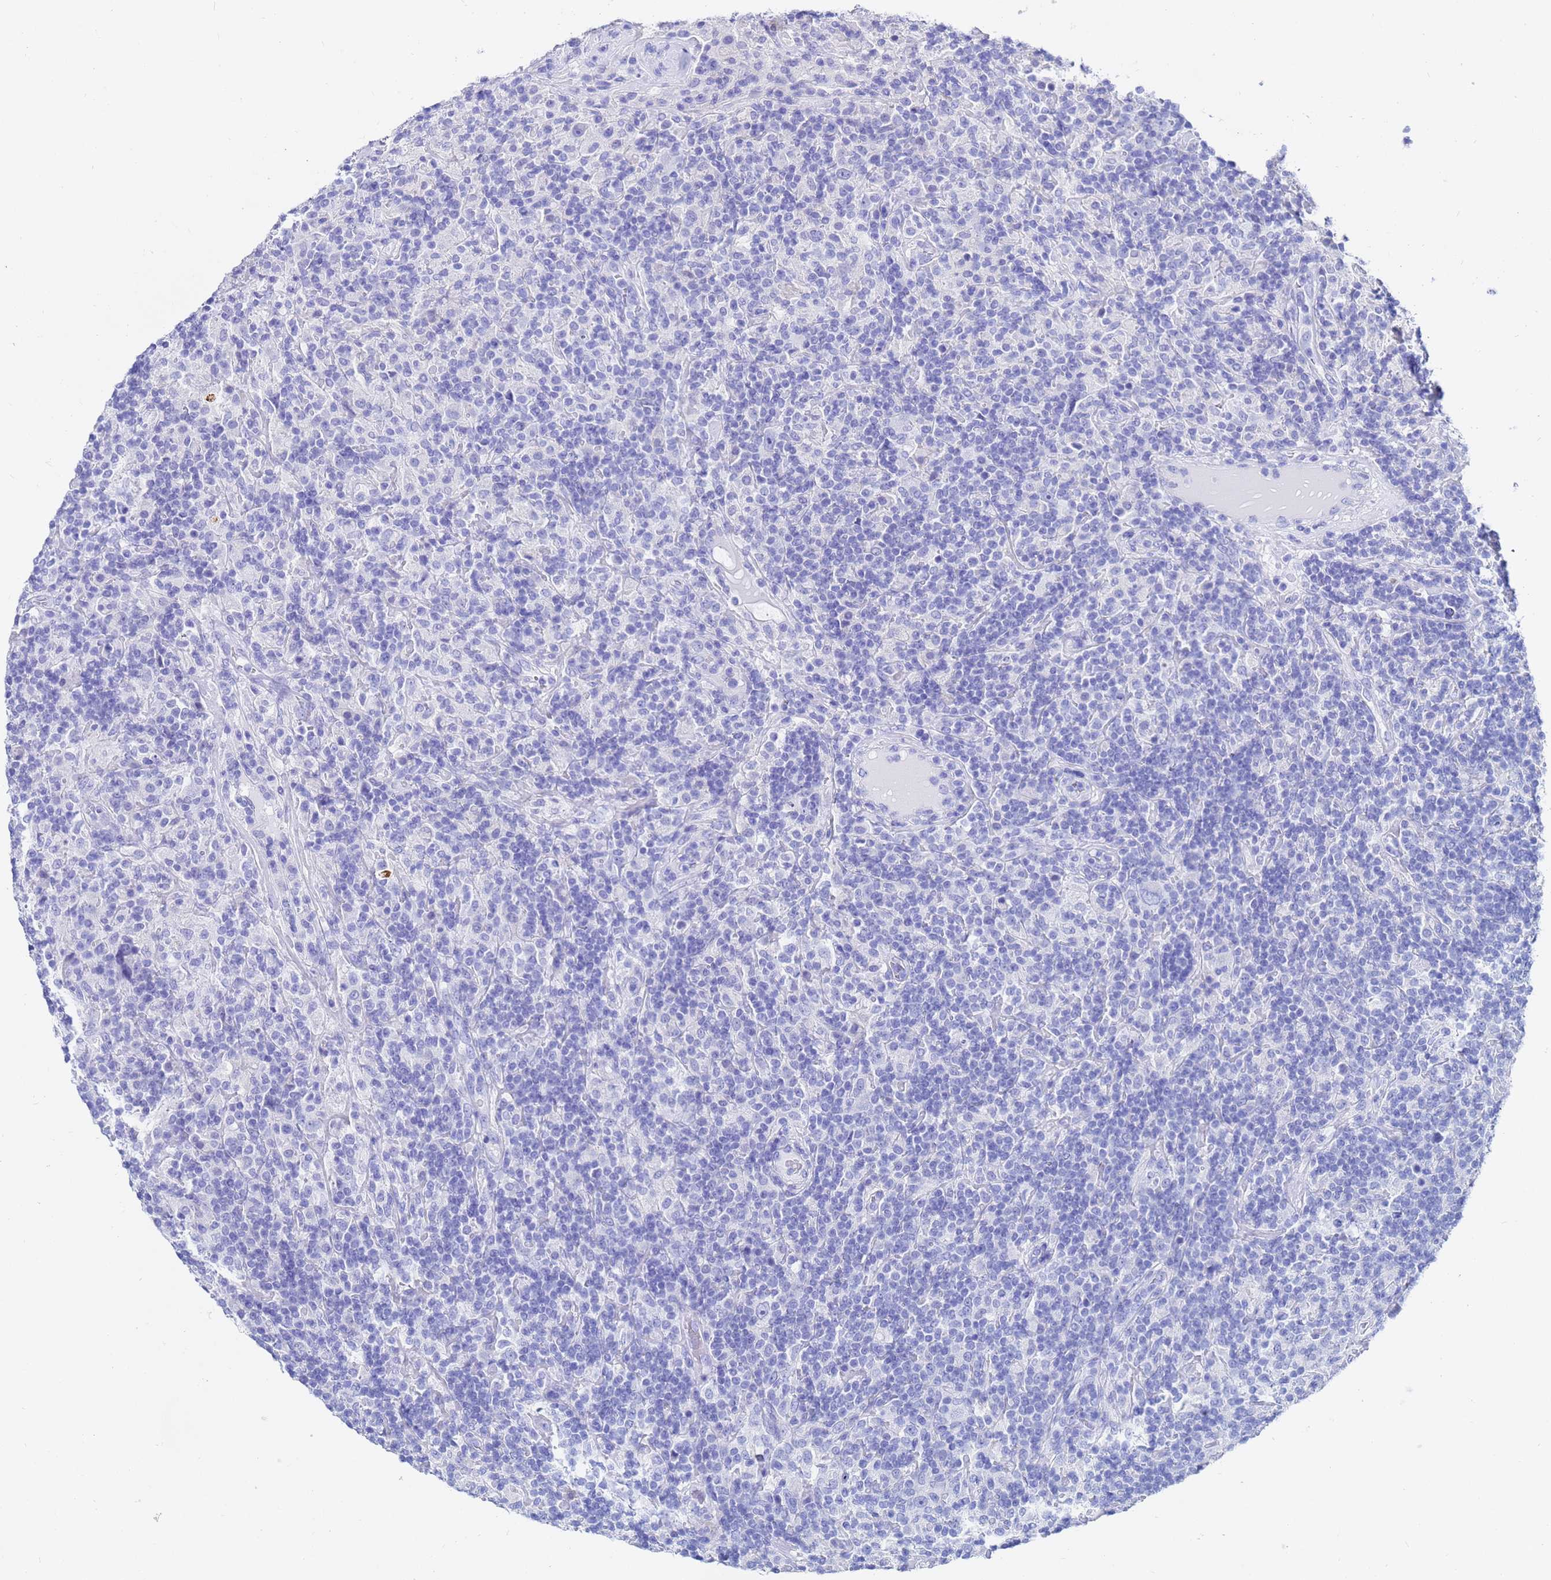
{"staining": {"intensity": "negative", "quantity": "none", "location": "none"}, "tissue": "lymphoma", "cell_type": "Tumor cells", "image_type": "cancer", "snomed": [{"axis": "morphology", "description": "Hodgkin's disease, NOS"}, {"axis": "topography", "description": "Lymph node"}], "caption": "High power microscopy photomicrograph of an IHC photomicrograph of lymphoma, revealing no significant expression in tumor cells.", "gene": "C2orf72", "patient": {"sex": "male", "age": 70}}